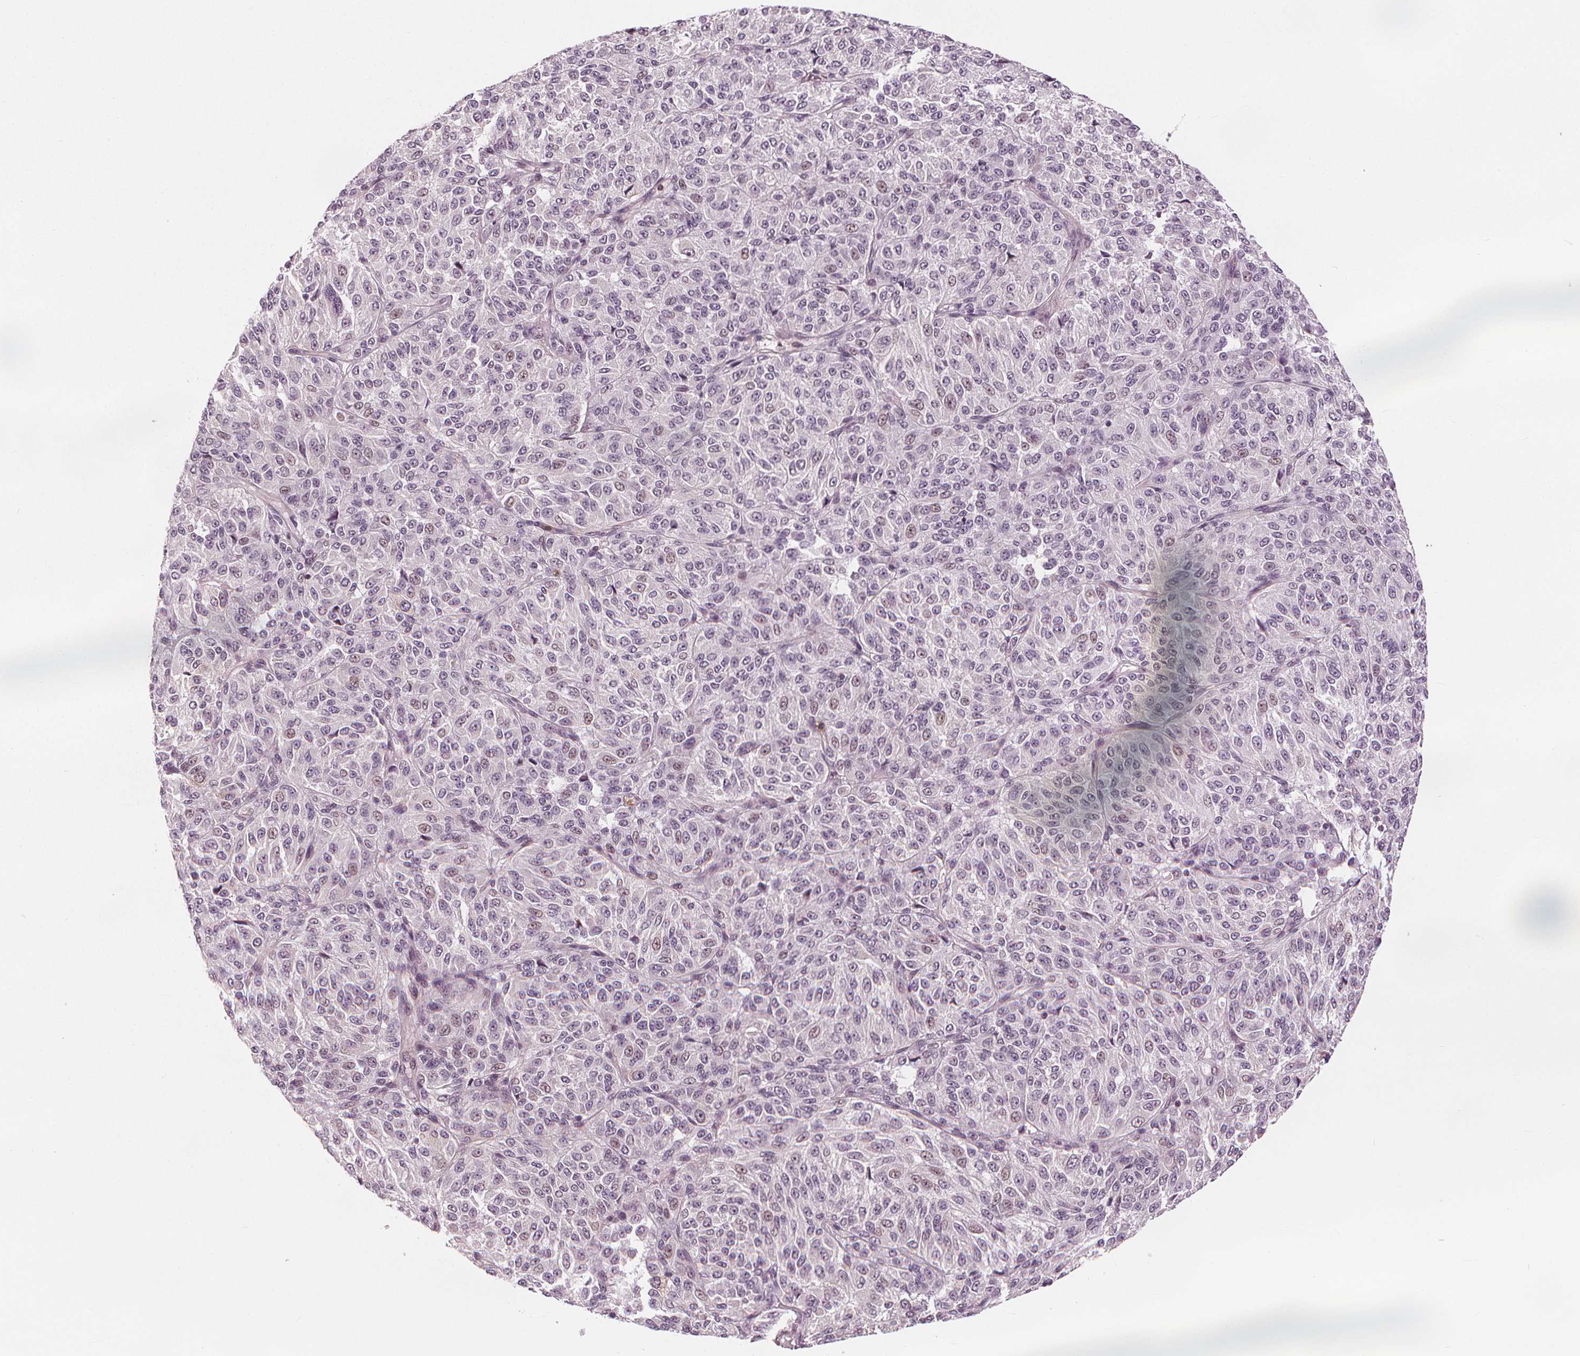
{"staining": {"intensity": "negative", "quantity": "none", "location": "none"}, "tissue": "melanoma", "cell_type": "Tumor cells", "image_type": "cancer", "snomed": [{"axis": "morphology", "description": "Malignant melanoma, Metastatic site"}, {"axis": "topography", "description": "Brain"}], "caption": "There is no significant expression in tumor cells of melanoma. Brightfield microscopy of immunohistochemistry stained with DAB (3,3'-diaminobenzidine) (brown) and hematoxylin (blue), captured at high magnification.", "gene": "SLC34A1", "patient": {"sex": "female", "age": 56}}